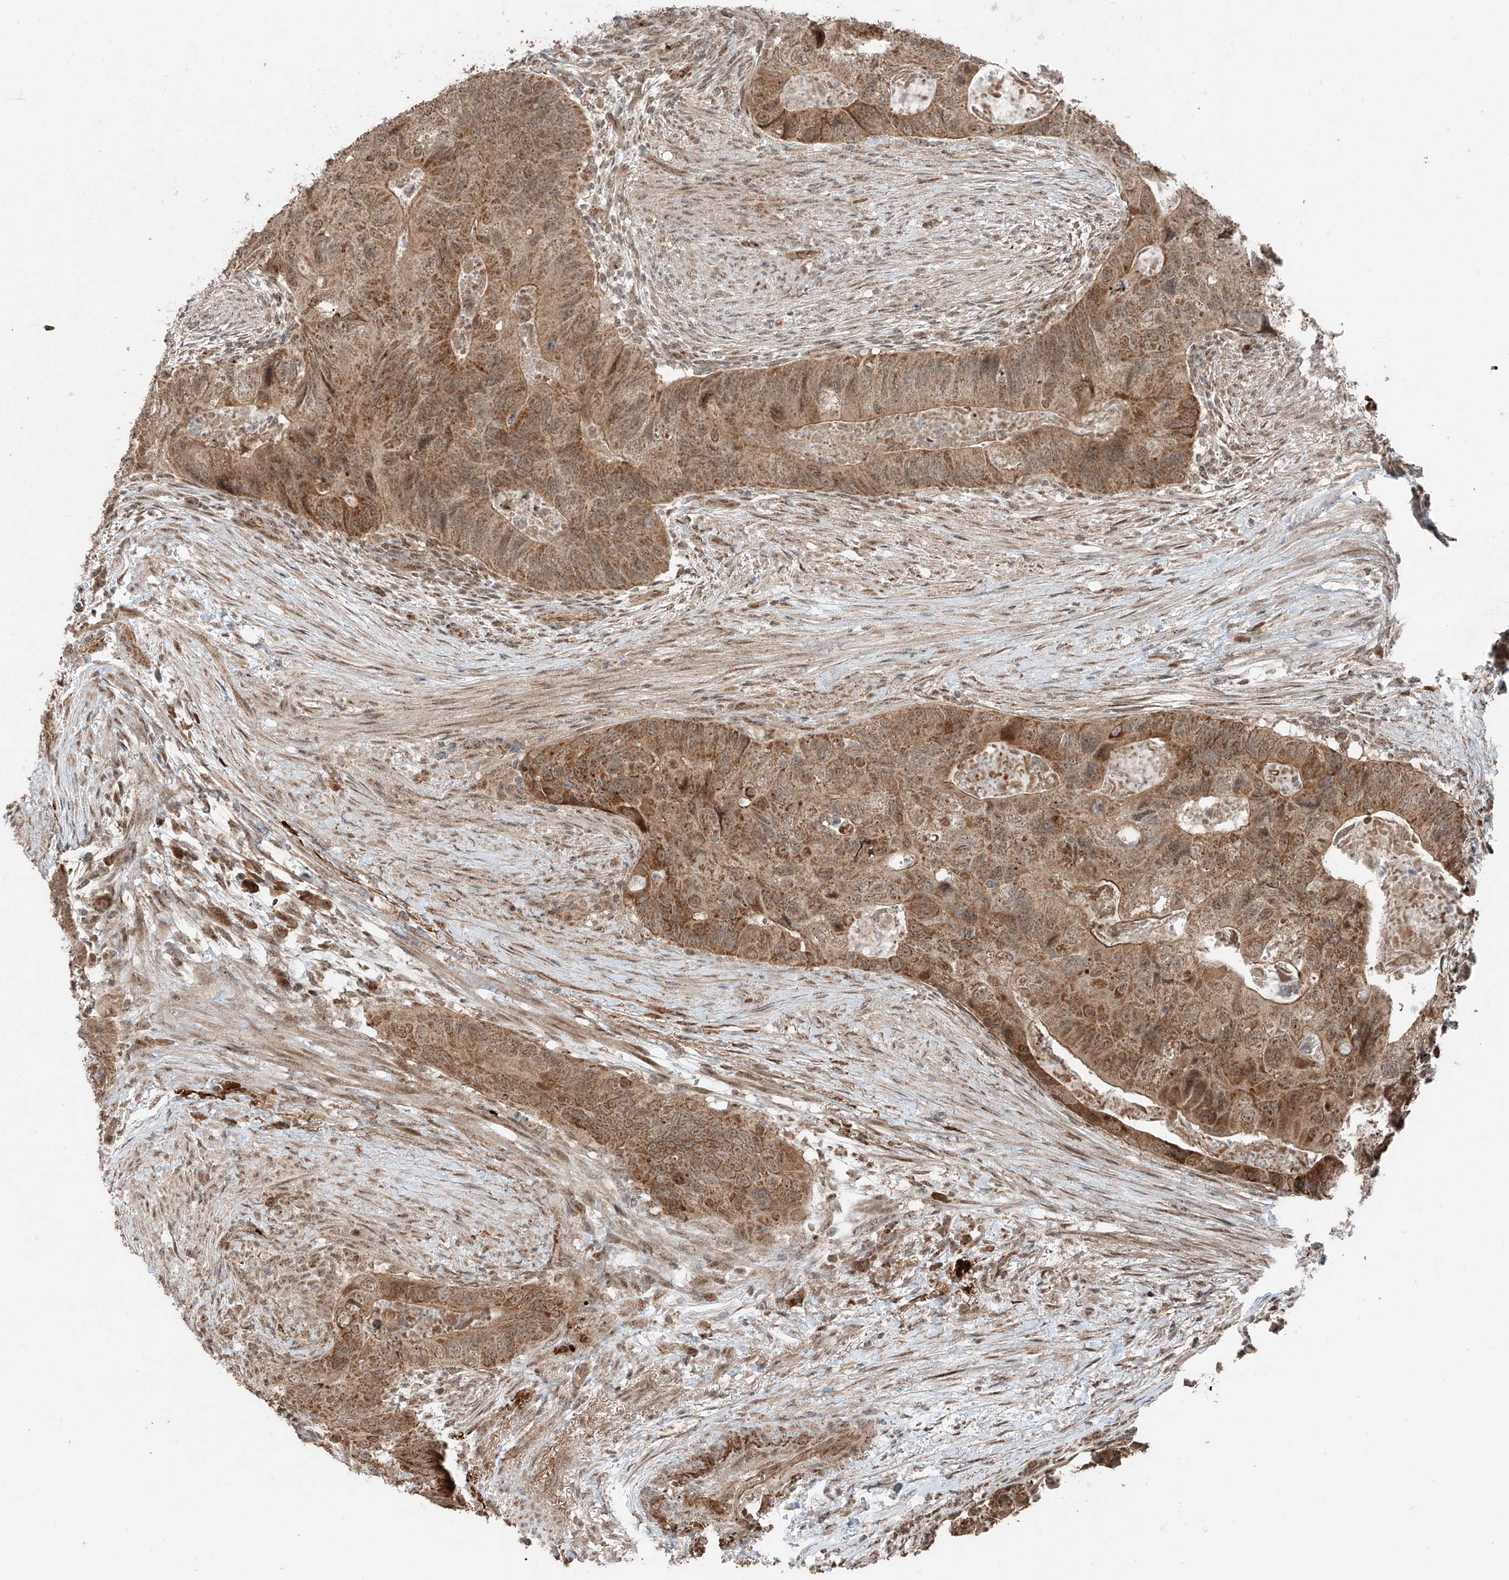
{"staining": {"intensity": "moderate", "quantity": ">75%", "location": "cytoplasmic/membranous,nuclear"}, "tissue": "colorectal cancer", "cell_type": "Tumor cells", "image_type": "cancer", "snomed": [{"axis": "morphology", "description": "Adenocarcinoma, NOS"}, {"axis": "topography", "description": "Rectum"}], "caption": "Colorectal cancer (adenocarcinoma) stained with DAB IHC reveals medium levels of moderate cytoplasmic/membranous and nuclear positivity in approximately >75% of tumor cells.", "gene": "ZNF620", "patient": {"sex": "male", "age": 63}}